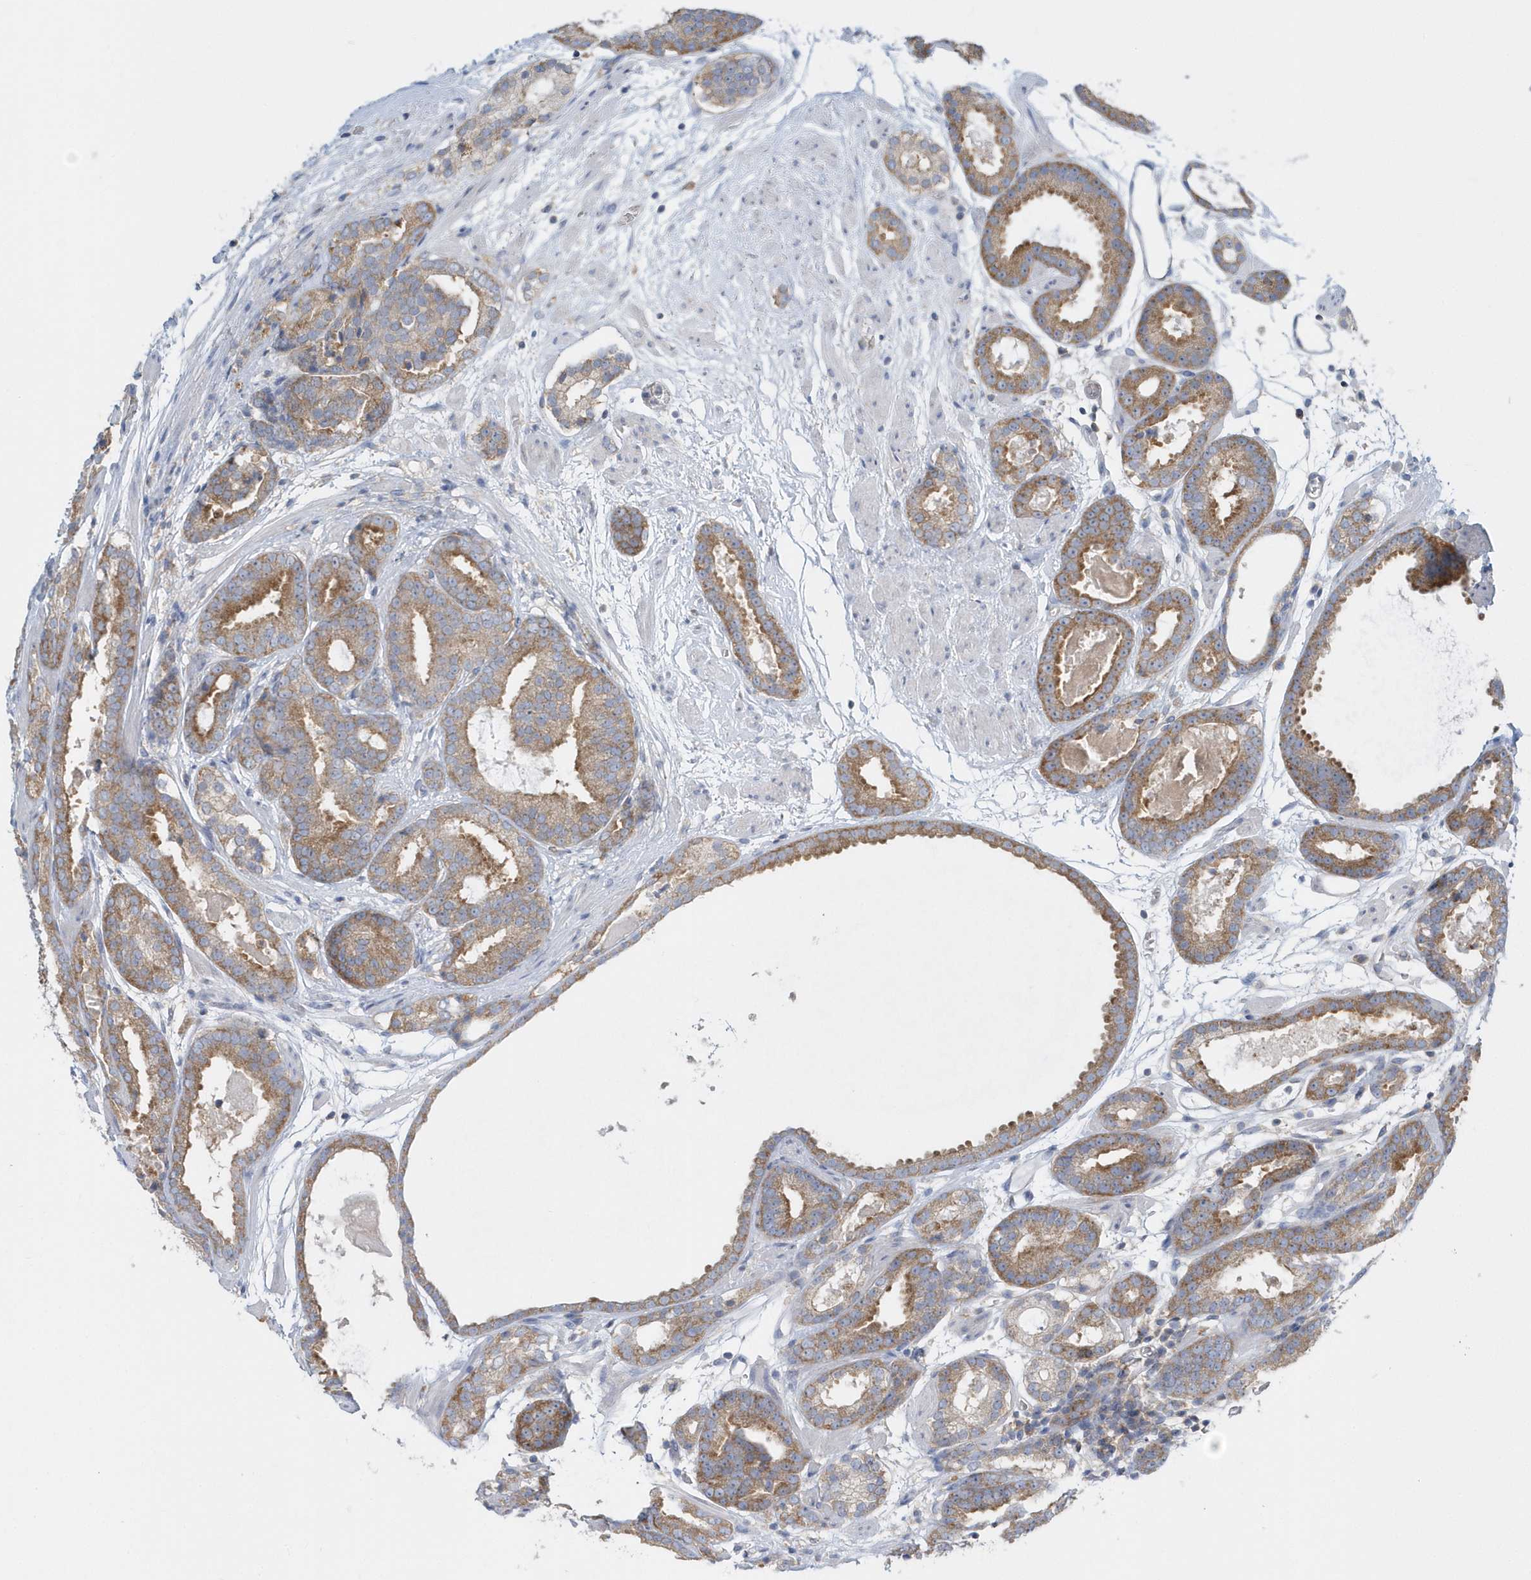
{"staining": {"intensity": "moderate", "quantity": ">75%", "location": "cytoplasmic/membranous"}, "tissue": "prostate cancer", "cell_type": "Tumor cells", "image_type": "cancer", "snomed": [{"axis": "morphology", "description": "Adenocarcinoma, Low grade"}, {"axis": "topography", "description": "Prostate"}], "caption": "IHC histopathology image of prostate cancer stained for a protein (brown), which reveals medium levels of moderate cytoplasmic/membranous expression in approximately >75% of tumor cells.", "gene": "EIF3C", "patient": {"sex": "male", "age": 69}}